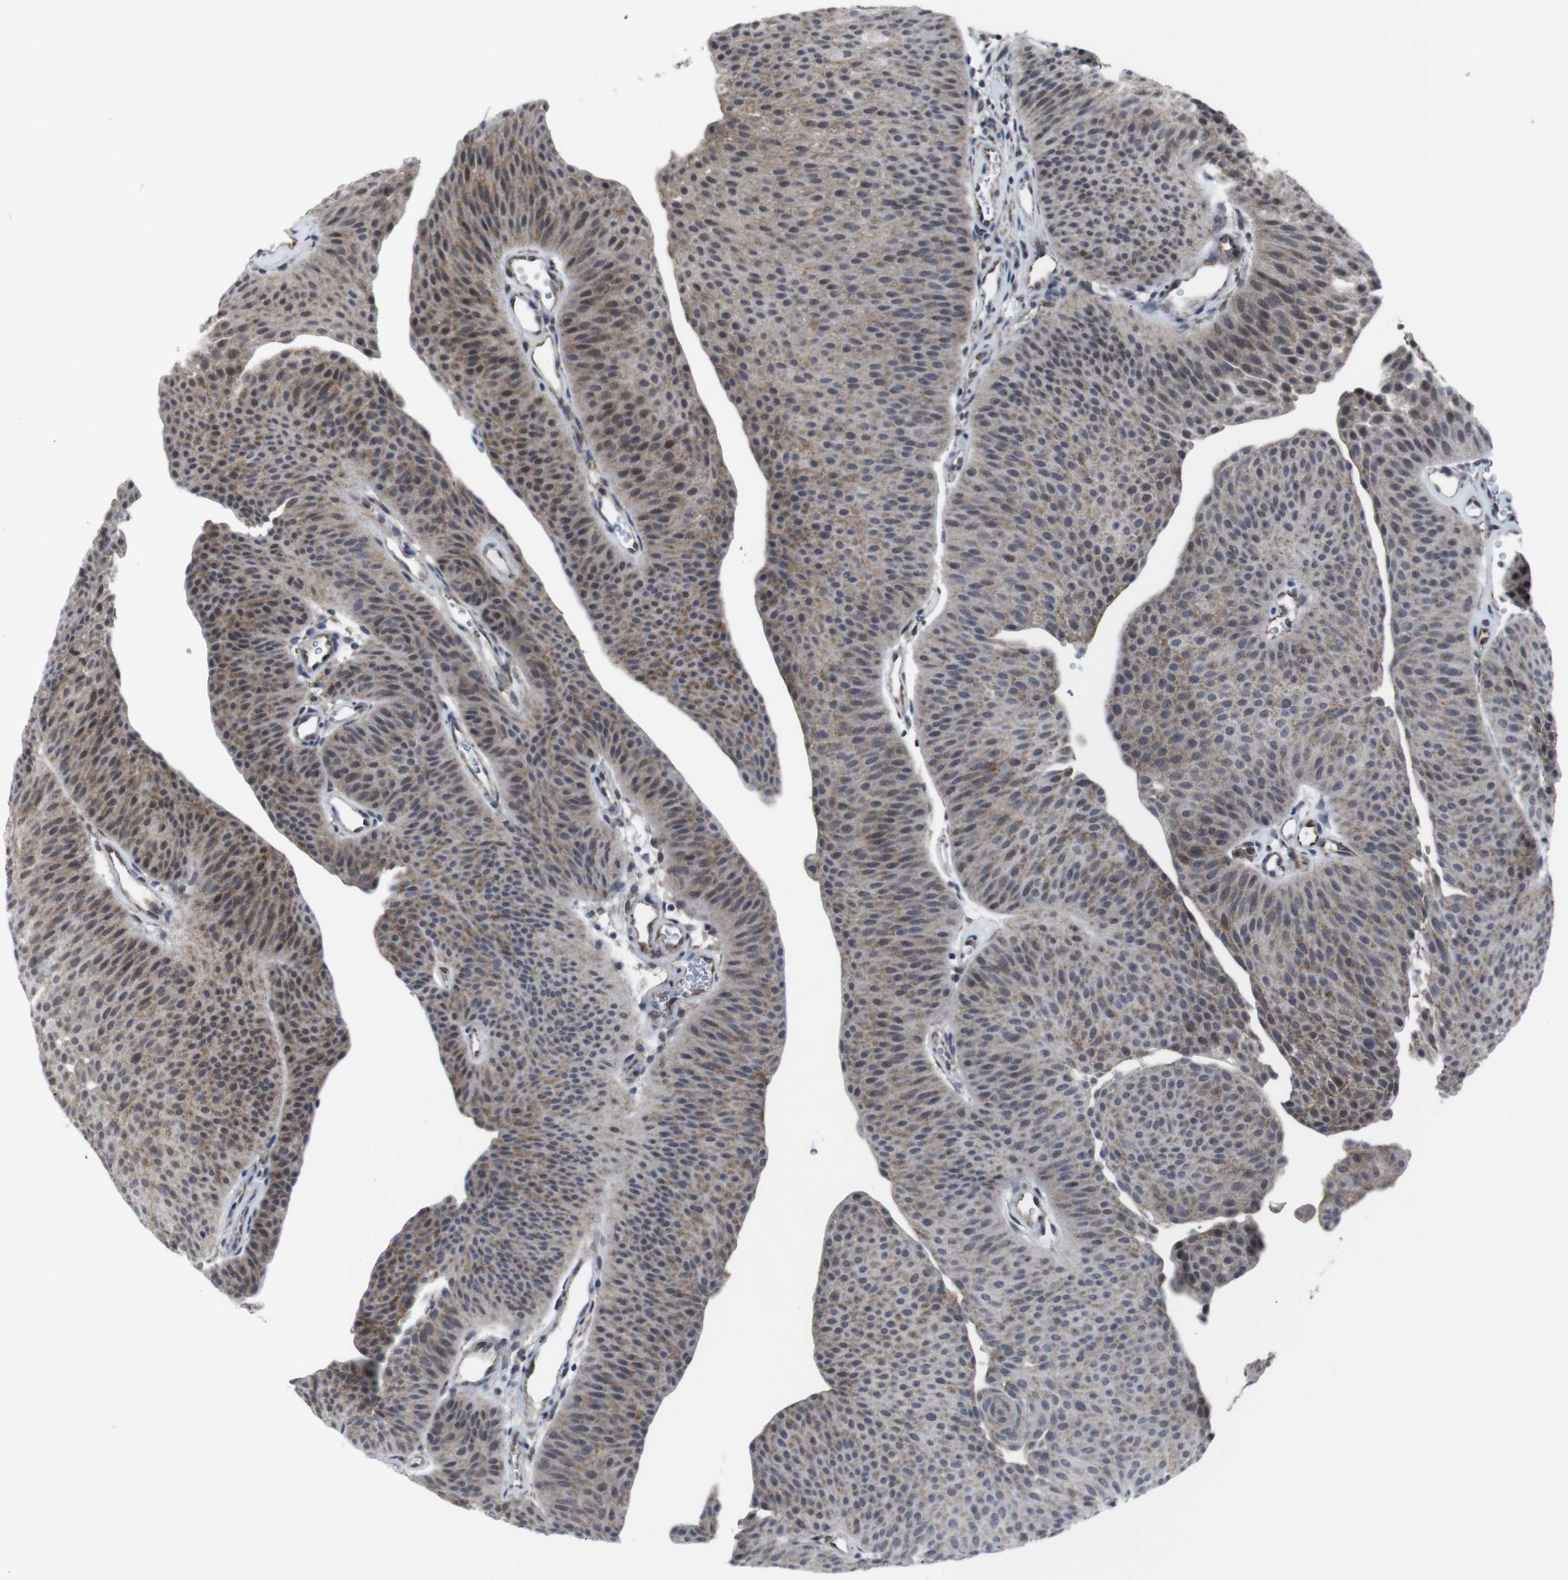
{"staining": {"intensity": "moderate", "quantity": ">75%", "location": "cytoplasmic/membranous,nuclear"}, "tissue": "urothelial cancer", "cell_type": "Tumor cells", "image_type": "cancer", "snomed": [{"axis": "morphology", "description": "Urothelial carcinoma, Low grade"}, {"axis": "topography", "description": "Urinary bladder"}], "caption": "There is medium levels of moderate cytoplasmic/membranous and nuclear positivity in tumor cells of urothelial cancer, as demonstrated by immunohistochemical staining (brown color).", "gene": "GEMIN2", "patient": {"sex": "female", "age": 60}}